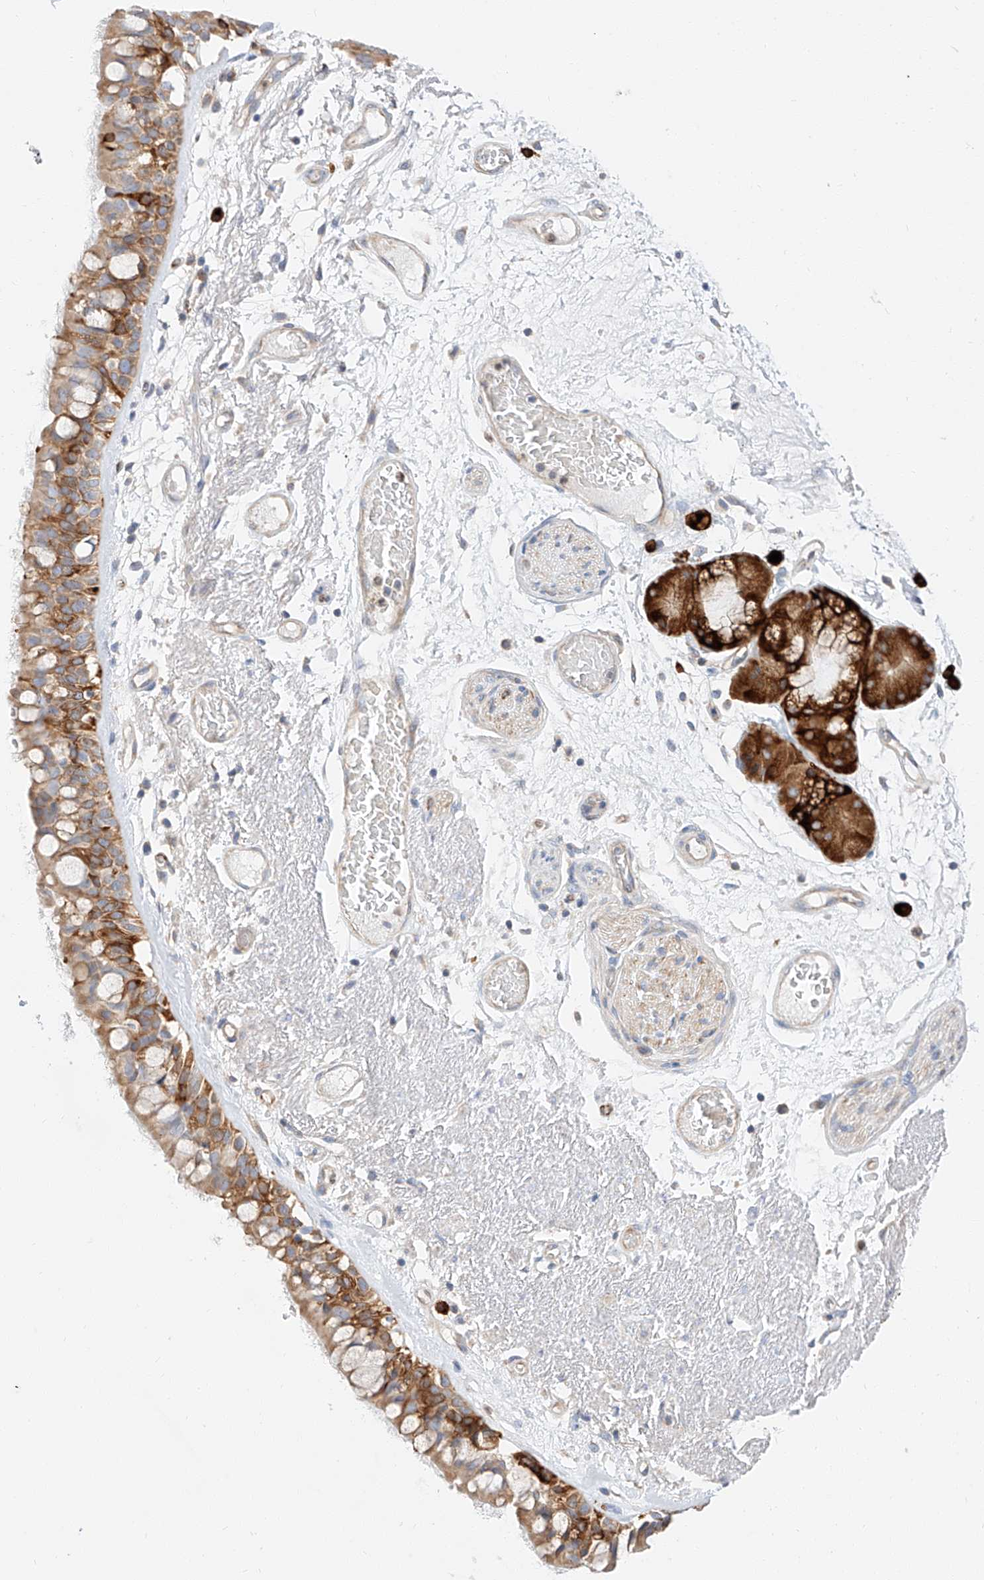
{"staining": {"intensity": "moderate", "quantity": ">75%", "location": "cytoplasmic/membranous"}, "tissue": "bronchus", "cell_type": "Respiratory epithelial cells", "image_type": "normal", "snomed": [{"axis": "morphology", "description": "Normal tissue, NOS"}, {"axis": "morphology", "description": "Squamous cell carcinoma, NOS"}, {"axis": "topography", "description": "Lymph node"}, {"axis": "topography", "description": "Bronchus"}, {"axis": "topography", "description": "Lung"}], "caption": "An immunohistochemistry histopathology image of unremarkable tissue is shown. Protein staining in brown highlights moderate cytoplasmic/membranous positivity in bronchus within respiratory epithelial cells.", "gene": "GLMN", "patient": {"sex": "male", "age": 66}}